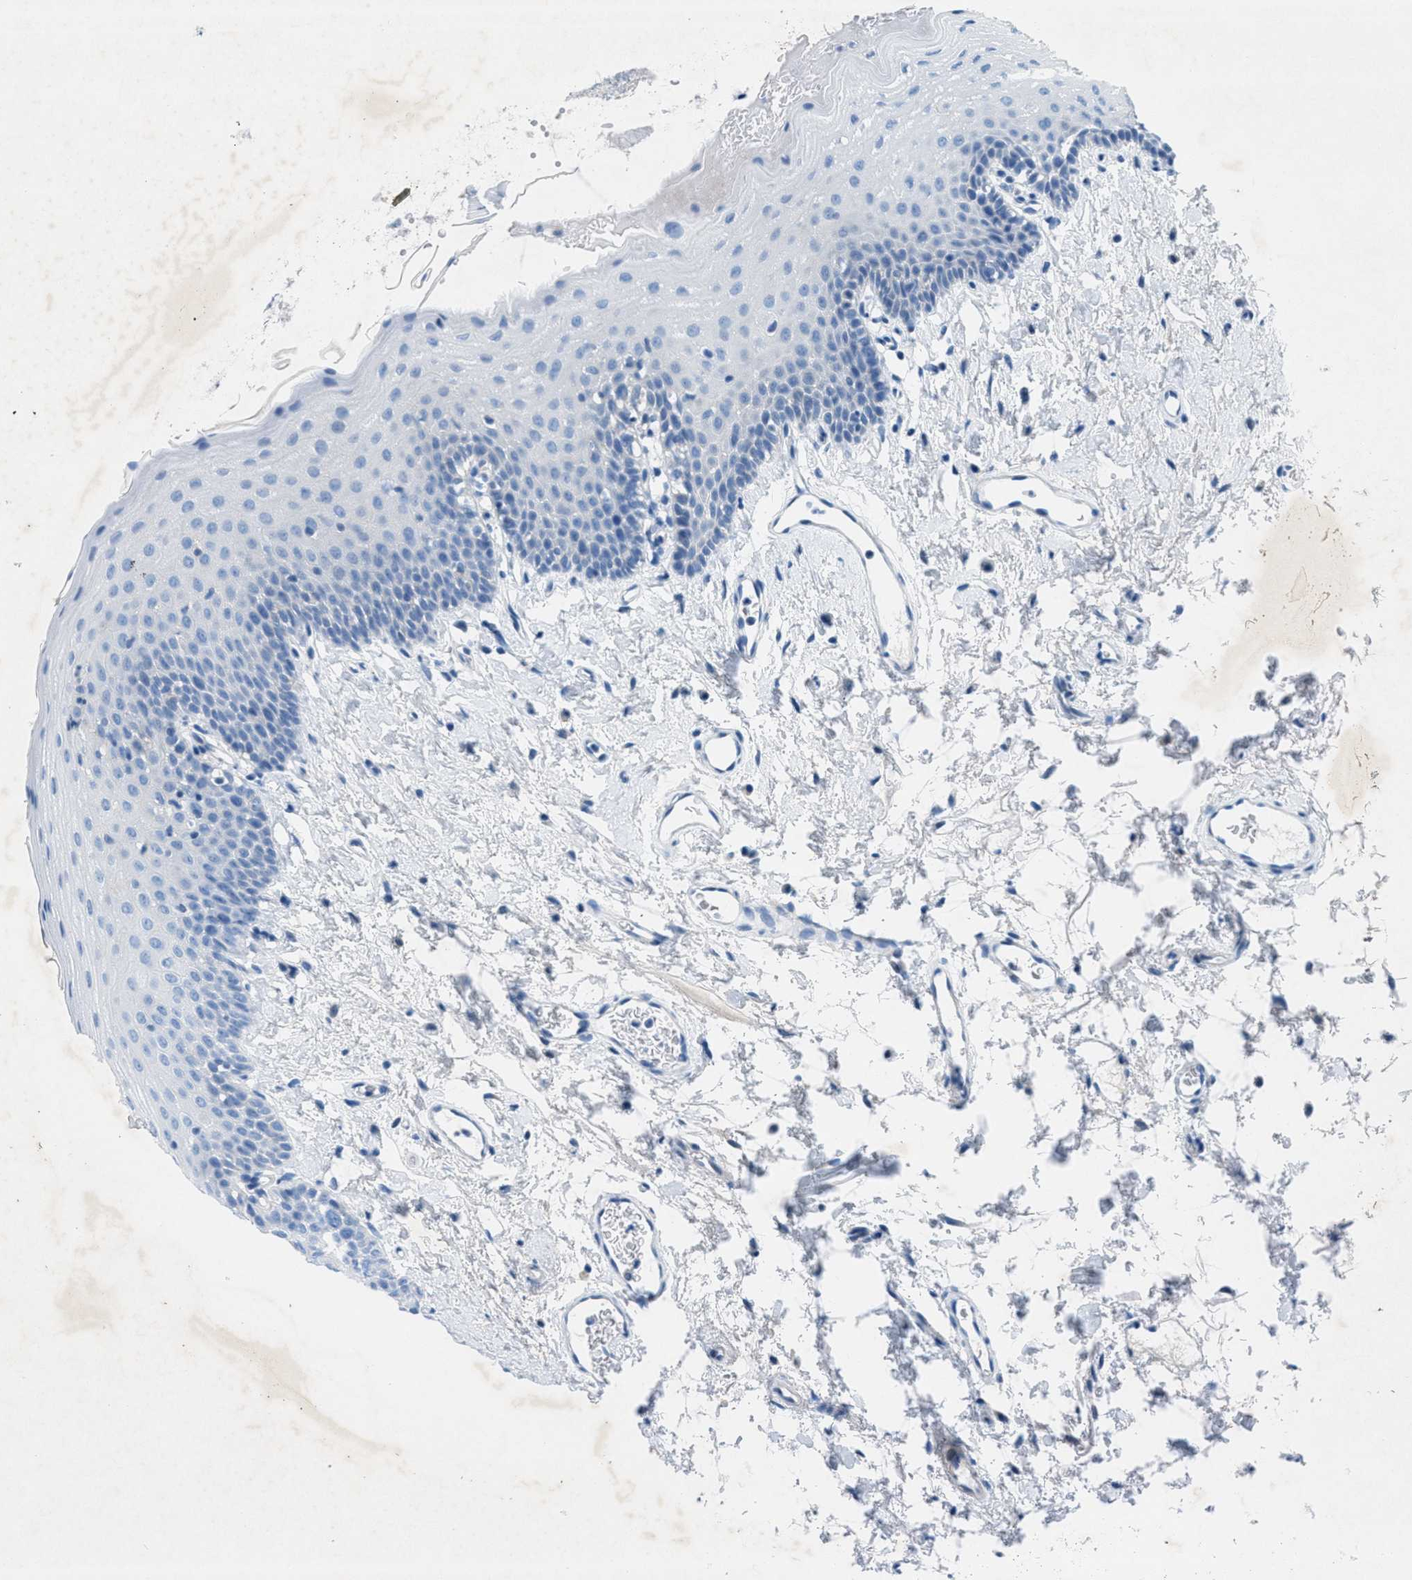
{"staining": {"intensity": "negative", "quantity": "none", "location": "none"}, "tissue": "oral mucosa", "cell_type": "Squamous epithelial cells", "image_type": "normal", "snomed": [{"axis": "morphology", "description": "Normal tissue, NOS"}, {"axis": "topography", "description": "Oral tissue"}], "caption": "Immunohistochemistry photomicrograph of unremarkable oral mucosa: human oral mucosa stained with DAB (3,3'-diaminobenzidine) reveals no significant protein staining in squamous epithelial cells.", "gene": "GALNT17", "patient": {"sex": "male", "age": 66}}